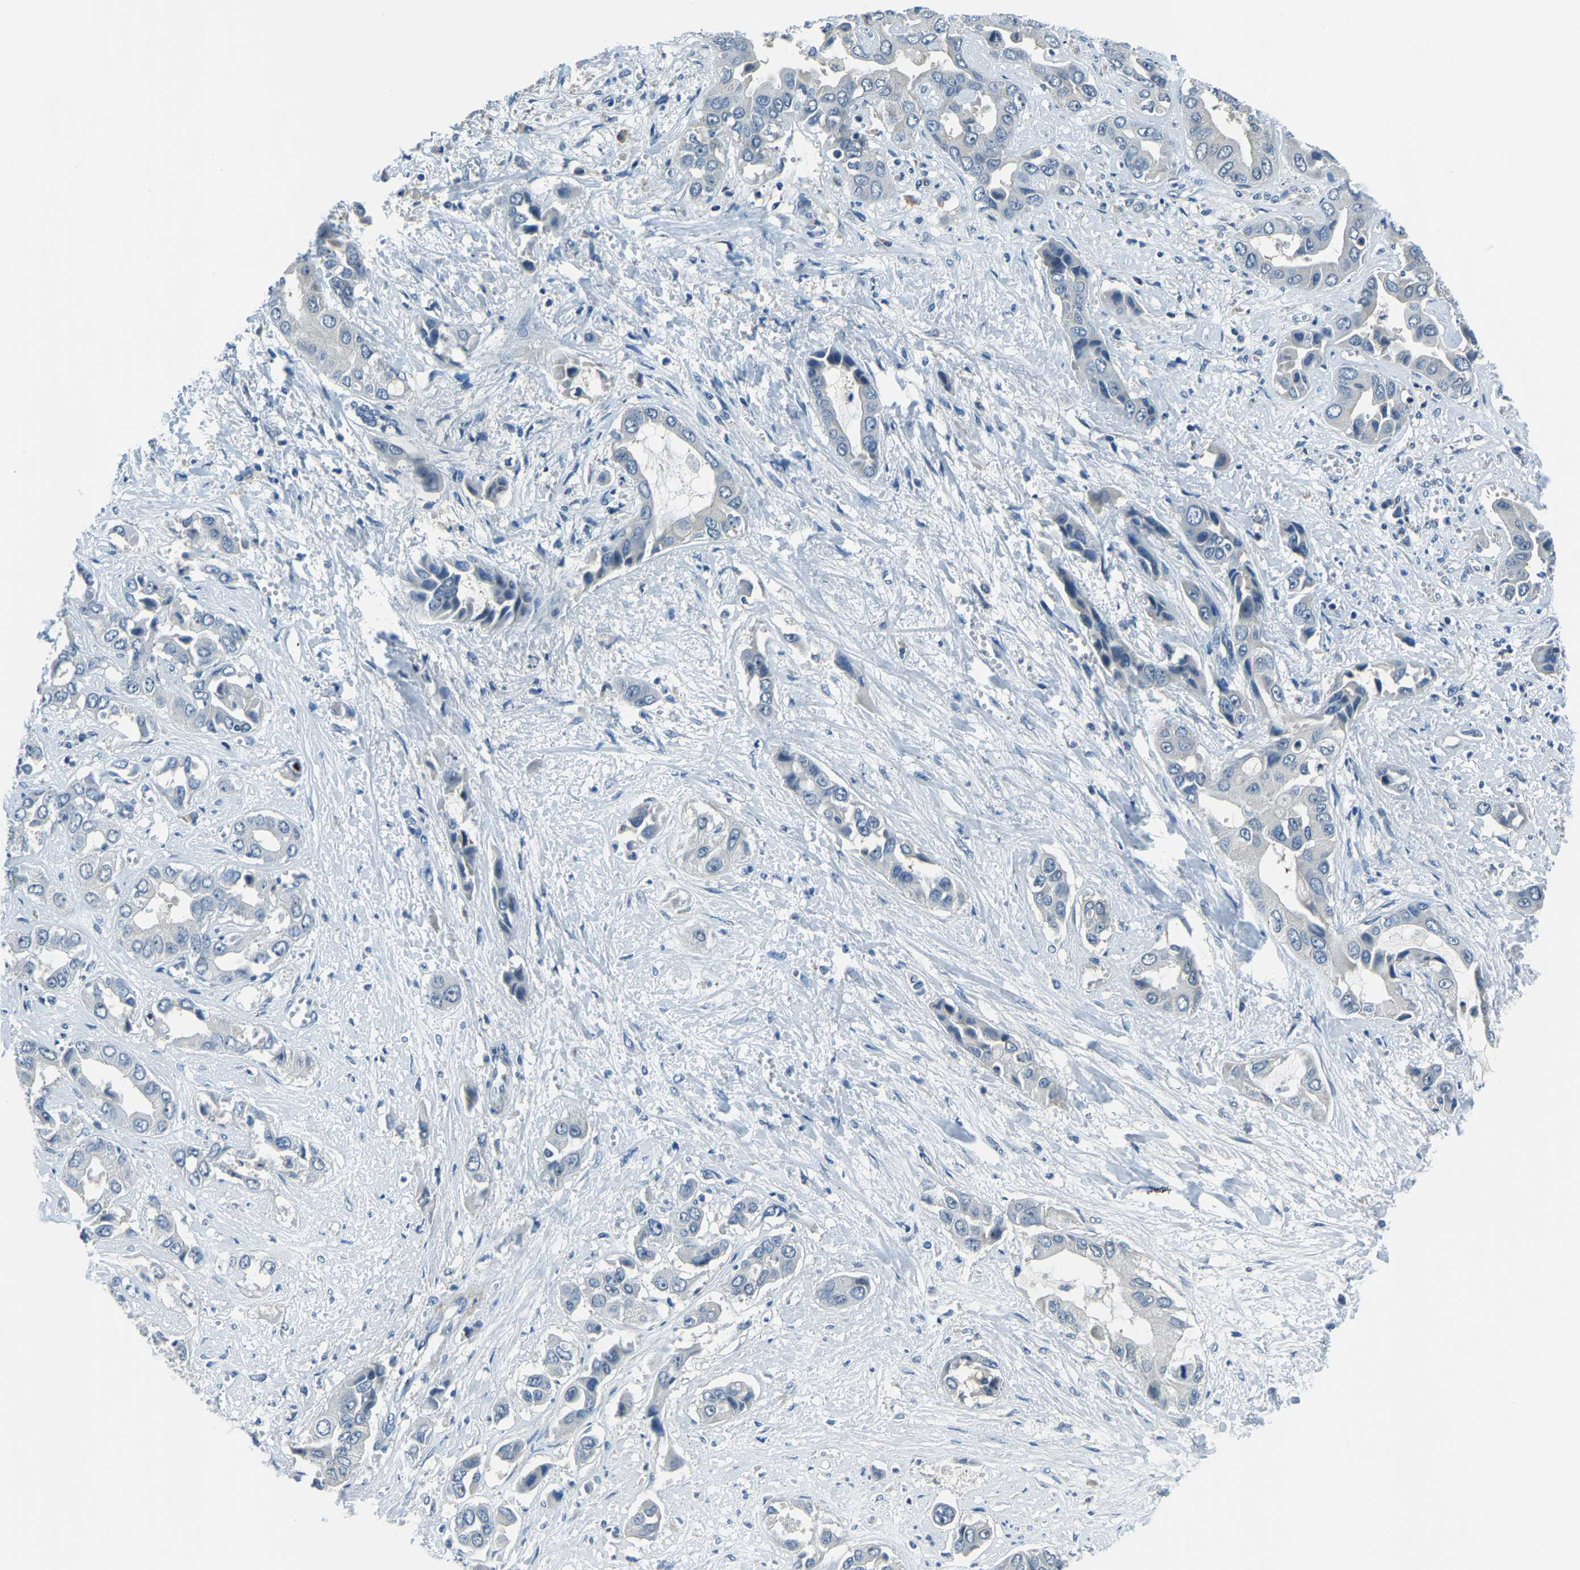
{"staining": {"intensity": "negative", "quantity": "none", "location": "none"}, "tissue": "liver cancer", "cell_type": "Tumor cells", "image_type": "cancer", "snomed": [{"axis": "morphology", "description": "Cholangiocarcinoma"}, {"axis": "topography", "description": "Liver"}], "caption": "A high-resolution image shows immunohistochemistry (IHC) staining of cholangiocarcinoma (liver), which exhibits no significant positivity in tumor cells.", "gene": "RRP1", "patient": {"sex": "female", "age": 52}}